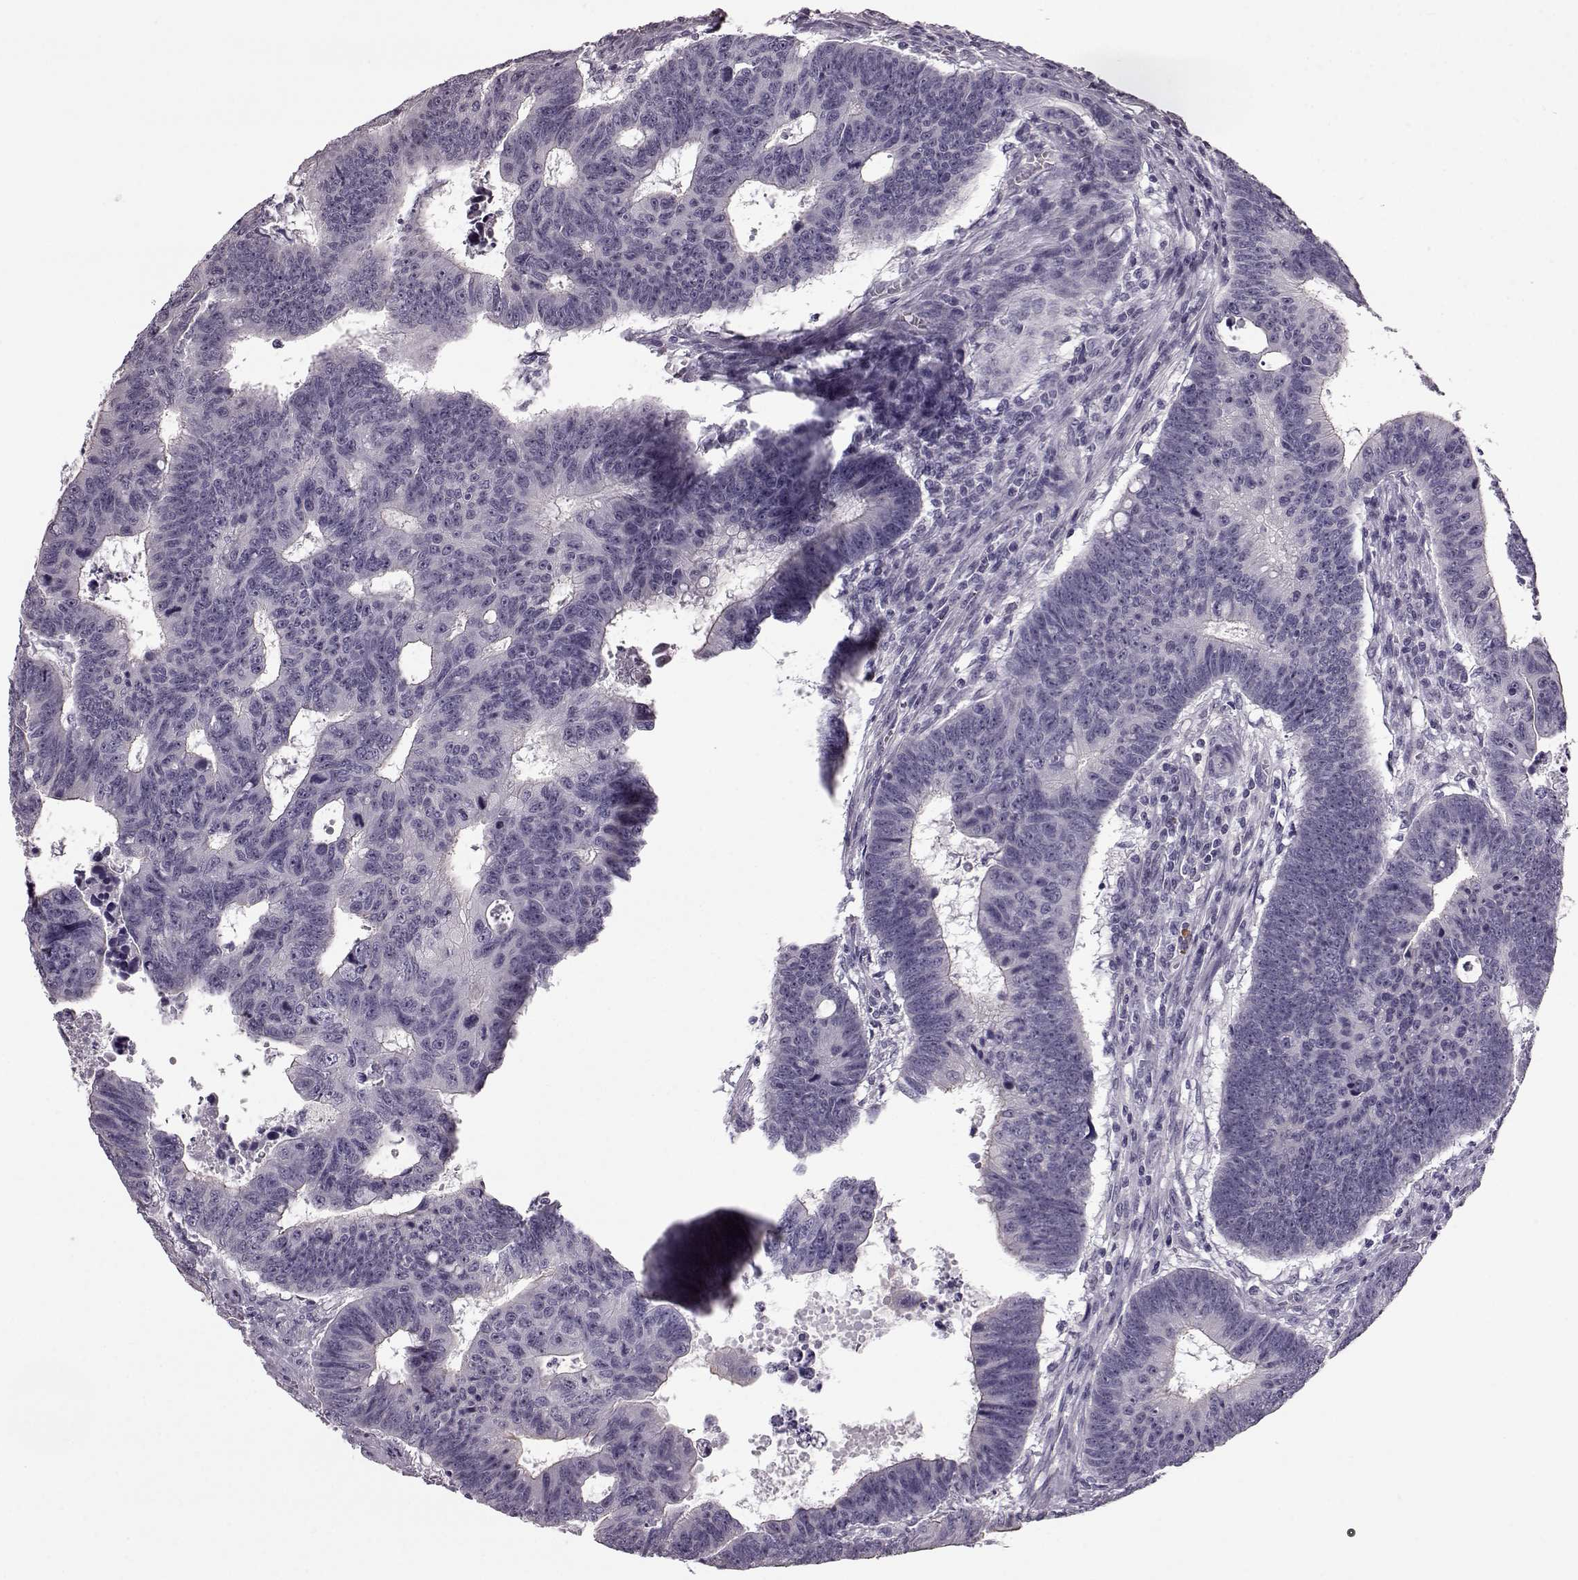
{"staining": {"intensity": "negative", "quantity": "none", "location": "none"}, "tissue": "colorectal cancer", "cell_type": "Tumor cells", "image_type": "cancer", "snomed": [{"axis": "morphology", "description": "Adenocarcinoma, NOS"}, {"axis": "topography", "description": "Rectum"}], "caption": "High power microscopy histopathology image of an immunohistochemistry (IHC) image of colorectal cancer, revealing no significant staining in tumor cells.", "gene": "PRPH2", "patient": {"sex": "female", "age": 85}}